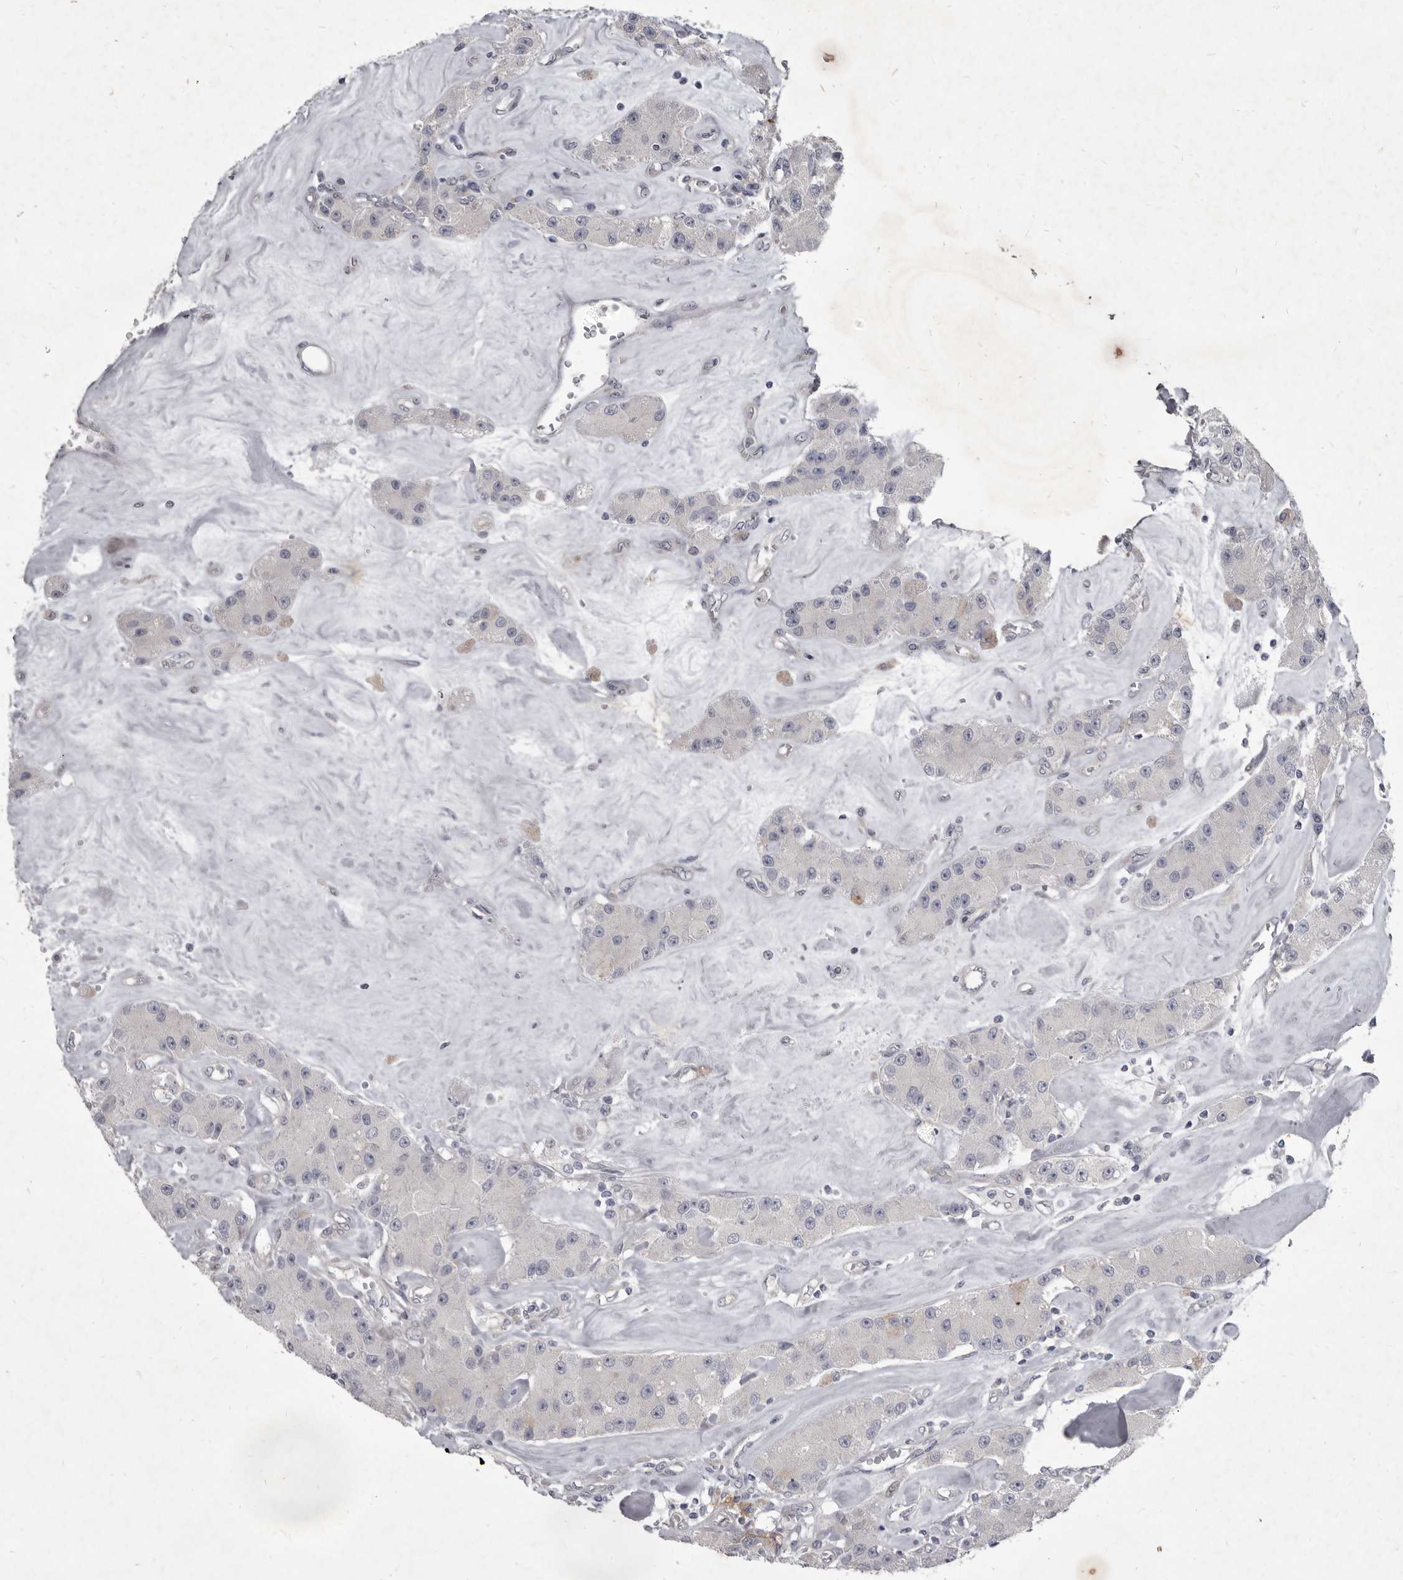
{"staining": {"intensity": "negative", "quantity": "none", "location": "none"}, "tissue": "carcinoid", "cell_type": "Tumor cells", "image_type": "cancer", "snomed": [{"axis": "morphology", "description": "Carcinoid, malignant, NOS"}, {"axis": "topography", "description": "Pancreas"}], "caption": "This is an immunohistochemistry histopathology image of carcinoid (malignant). There is no staining in tumor cells.", "gene": "GSK3B", "patient": {"sex": "male", "age": 41}}